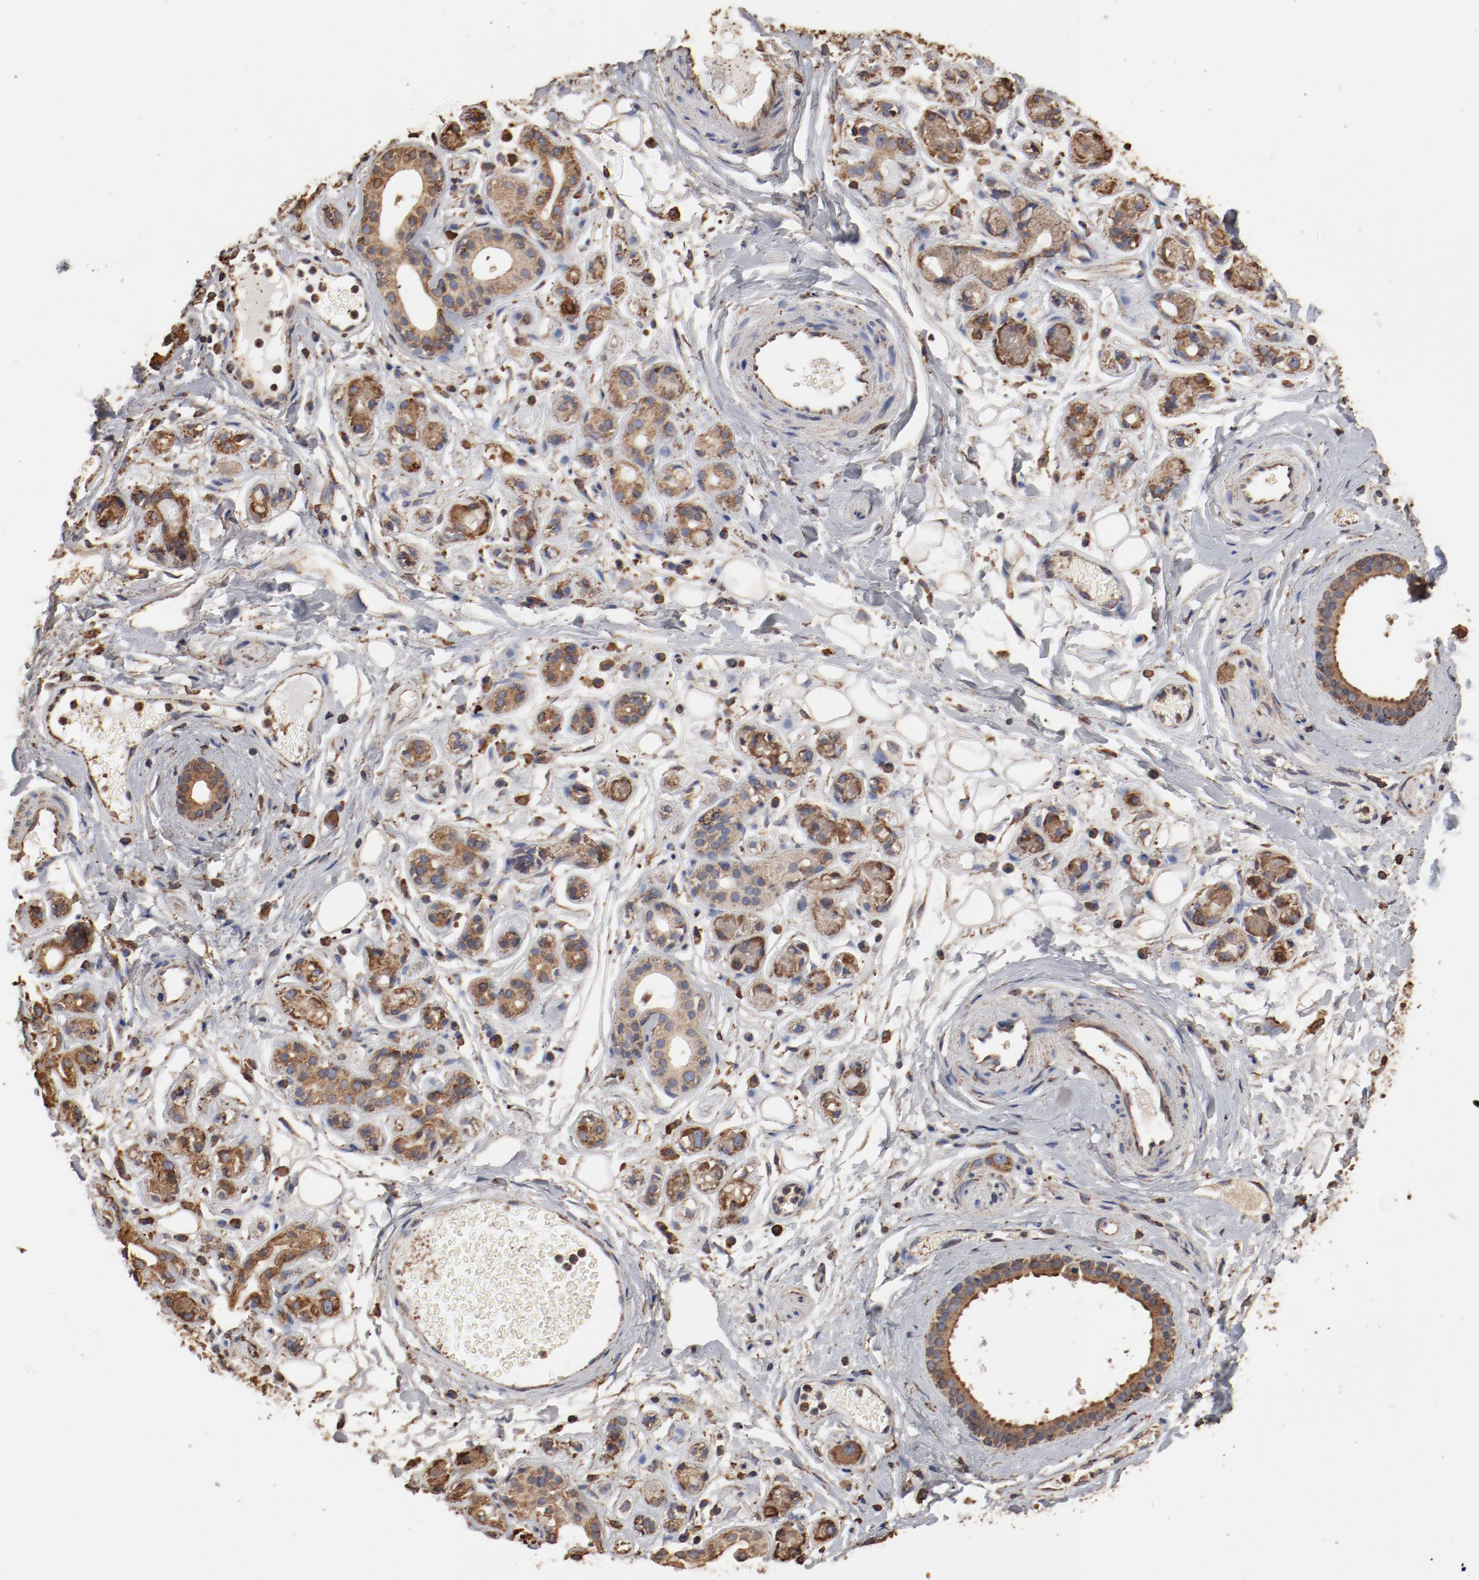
{"staining": {"intensity": "moderate", "quantity": ">75%", "location": "cytoplasmic/membranous"}, "tissue": "salivary gland", "cell_type": "Glandular cells", "image_type": "normal", "snomed": [{"axis": "morphology", "description": "Normal tissue, NOS"}, {"axis": "topography", "description": "Salivary gland"}], "caption": "Human salivary gland stained for a protein (brown) exhibits moderate cytoplasmic/membranous positive expression in approximately >75% of glandular cells.", "gene": "PDIA3", "patient": {"sex": "male", "age": 54}}